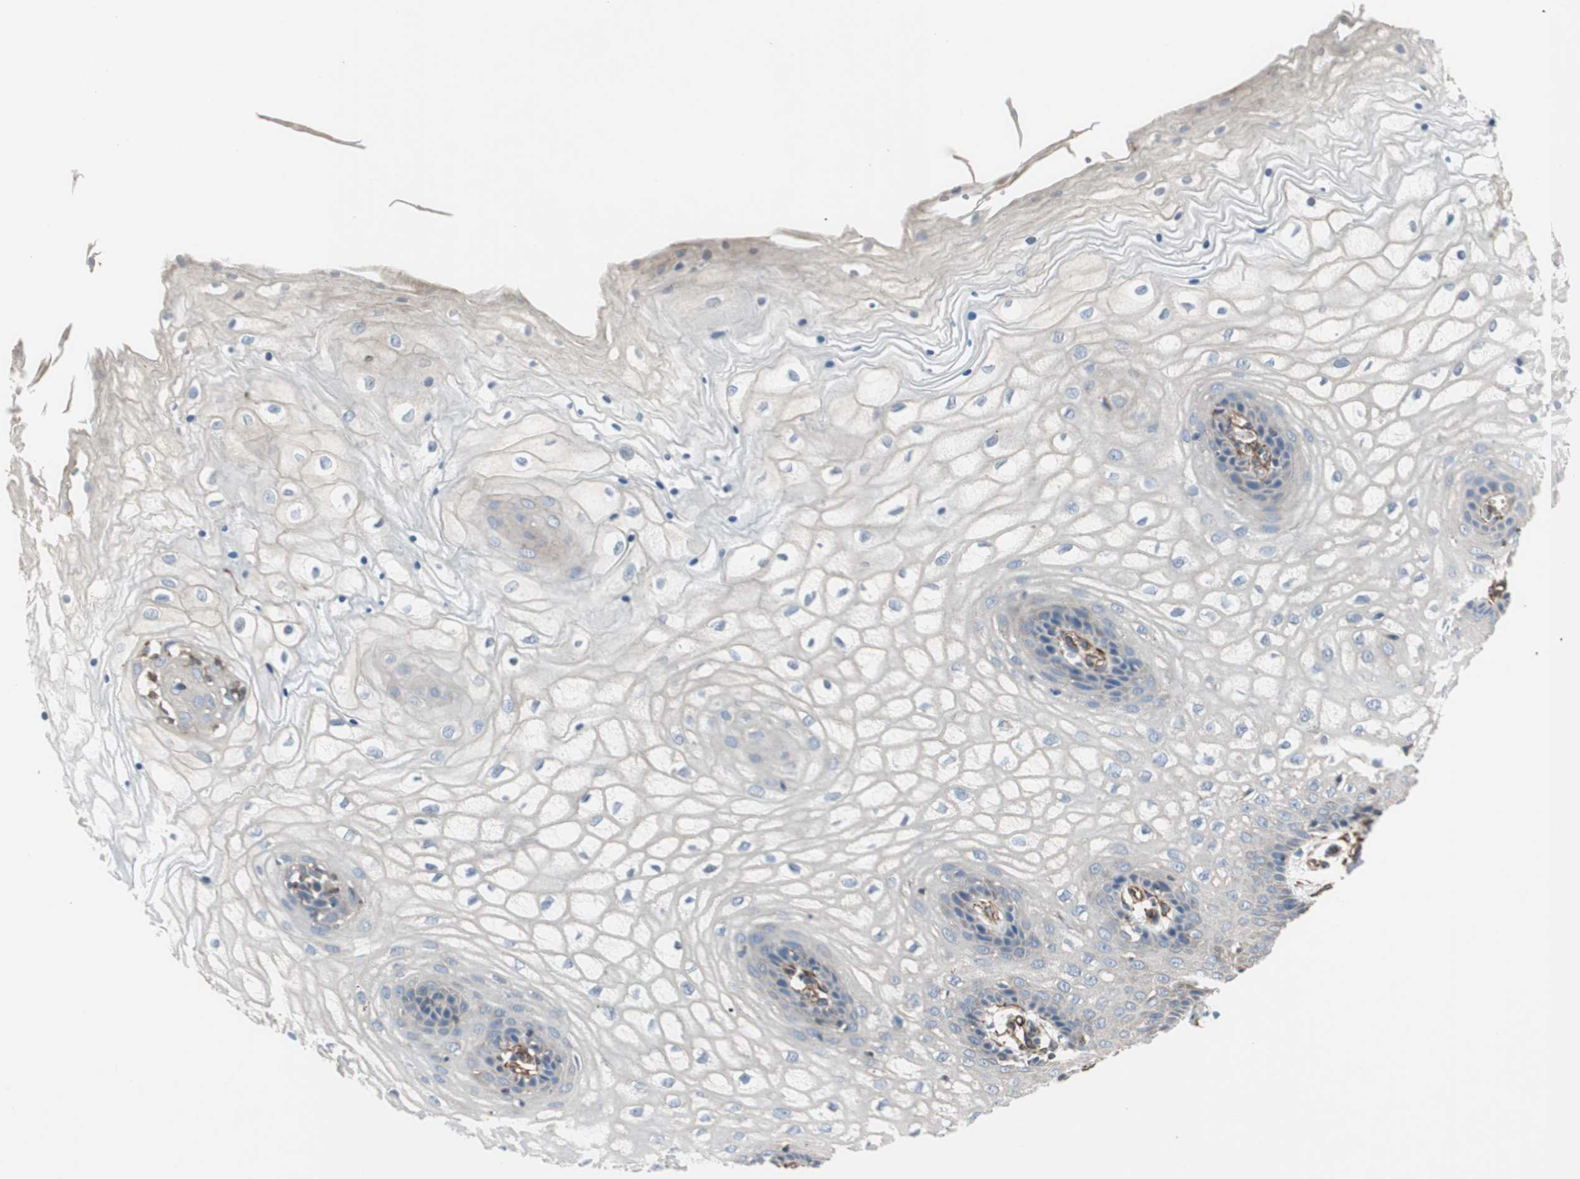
{"staining": {"intensity": "weak", "quantity": "<25%", "location": "cytoplasmic/membranous"}, "tissue": "vagina", "cell_type": "Squamous epithelial cells", "image_type": "normal", "snomed": [{"axis": "morphology", "description": "Normal tissue, NOS"}, {"axis": "topography", "description": "Vagina"}], "caption": "This is an immunohistochemistry image of normal vagina. There is no positivity in squamous epithelial cells.", "gene": "SRCIN1", "patient": {"sex": "female", "age": 34}}